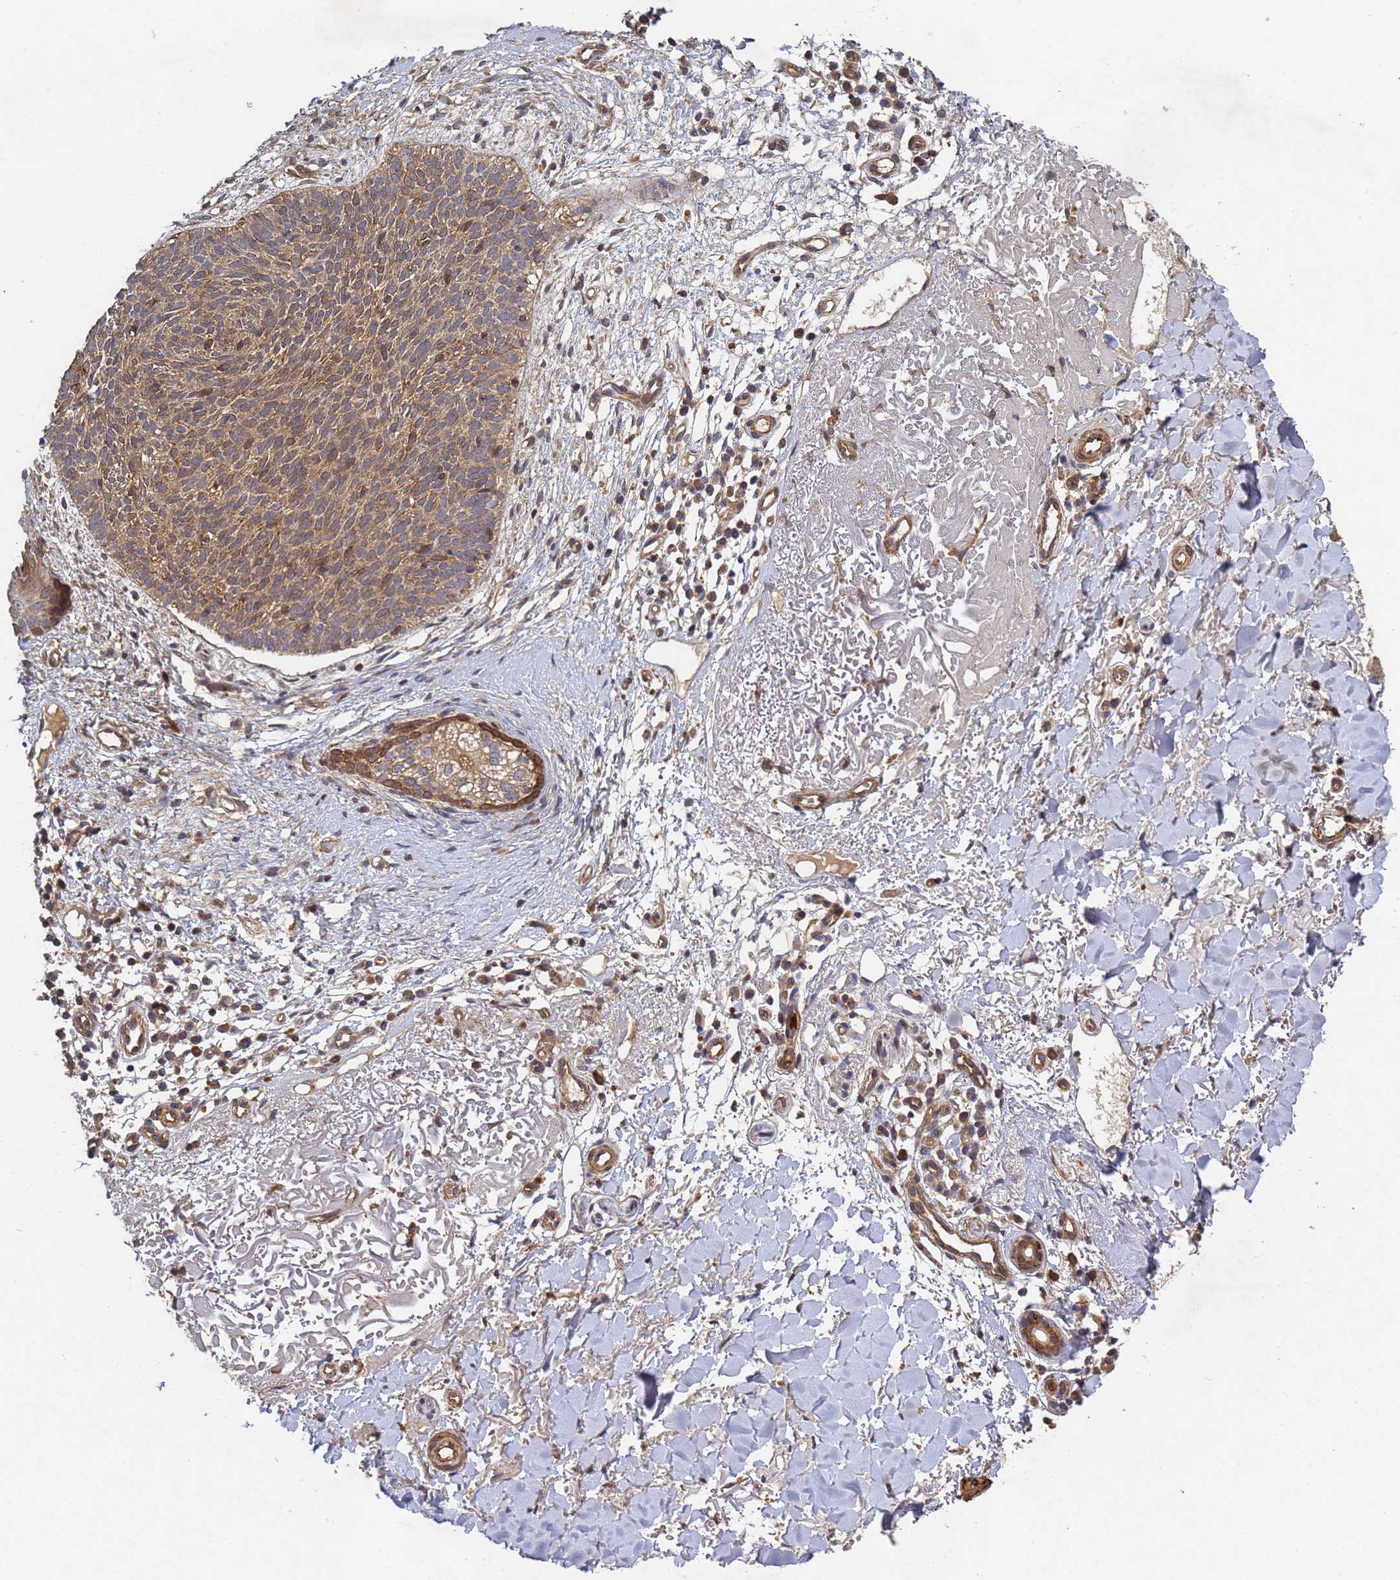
{"staining": {"intensity": "moderate", "quantity": ">75%", "location": "cytoplasmic/membranous"}, "tissue": "skin cancer", "cell_type": "Tumor cells", "image_type": "cancer", "snomed": [{"axis": "morphology", "description": "Basal cell carcinoma"}, {"axis": "topography", "description": "Skin"}], "caption": "The histopathology image exhibits a brown stain indicating the presence of a protein in the cytoplasmic/membranous of tumor cells in basal cell carcinoma (skin).", "gene": "C8orf34", "patient": {"sex": "male", "age": 84}}